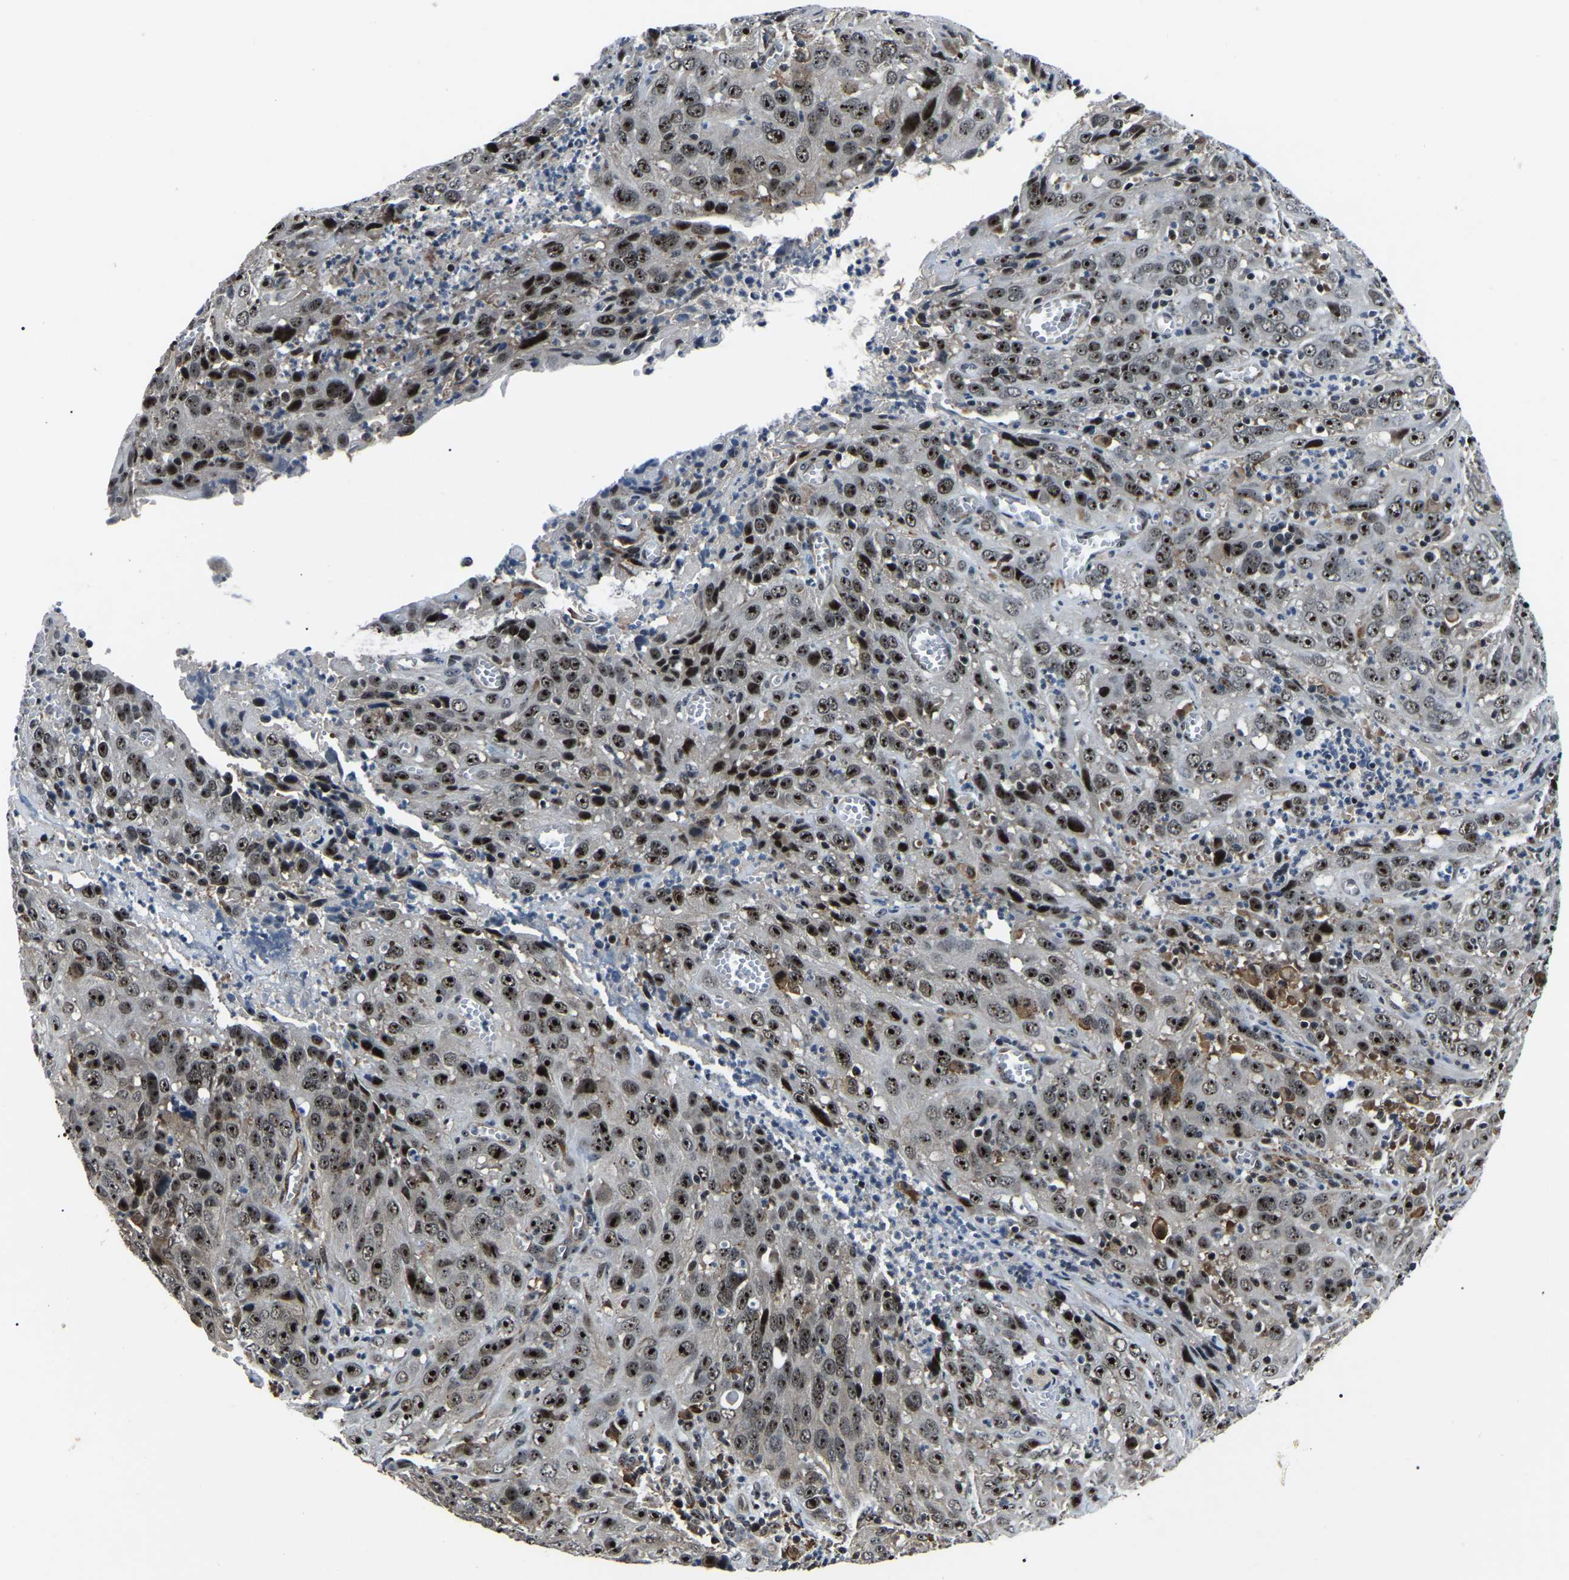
{"staining": {"intensity": "strong", "quantity": ">75%", "location": "nuclear"}, "tissue": "cervical cancer", "cell_type": "Tumor cells", "image_type": "cancer", "snomed": [{"axis": "morphology", "description": "Squamous cell carcinoma, NOS"}, {"axis": "topography", "description": "Cervix"}], "caption": "A high-resolution micrograph shows immunohistochemistry staining of cervical cancer (squamous cell carcinoma), which displays strong nuclear expression in approximately >75% of tumor cells.", "gene": "RRP1B", "patient": {"sex": "female", "age": 32}}